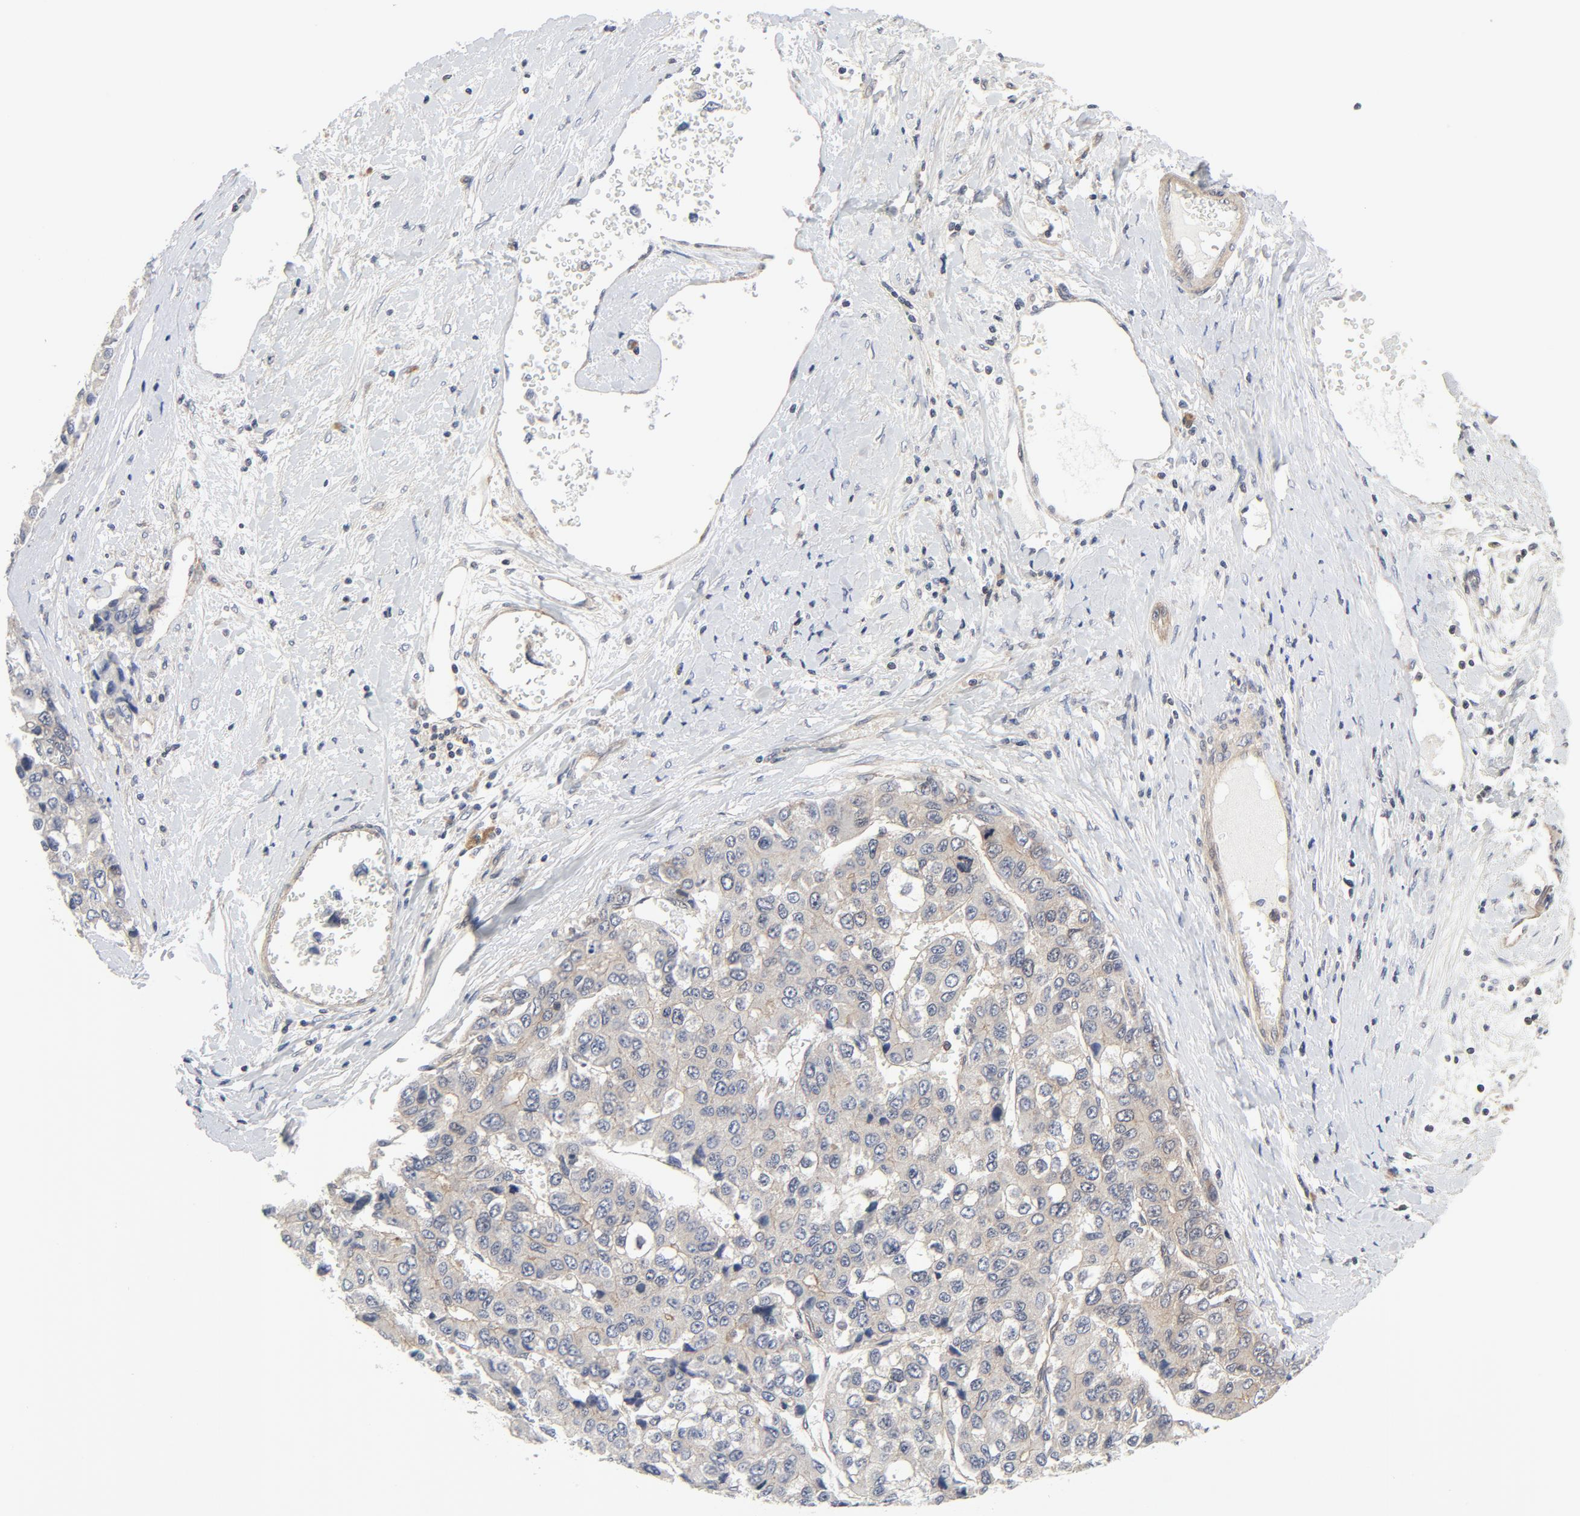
{"staining": {"intensity": "weak", "quantity": "25%-75%", "location": "cytoplasmic/membranous"}, "tissue": "liver cancer", "cell_type": "Tumor cells", "image_type": "cancer", "snomed": [{"axis": "morphology", "description": "Carcinoma, Hepatocellular, NOS"}, {"axis": "topography", "description": "Liver"}], "caption": "Immunohistochemistry (IHC) of human liver cancer (hepatocellular carcinoma) demonstrates low levels of weak cytoplasmic/membranous expression in approximately 25%-75% of tumor cells.", "gene": "MAP2K7", "patient": {"sex": "female", "age": 66}}